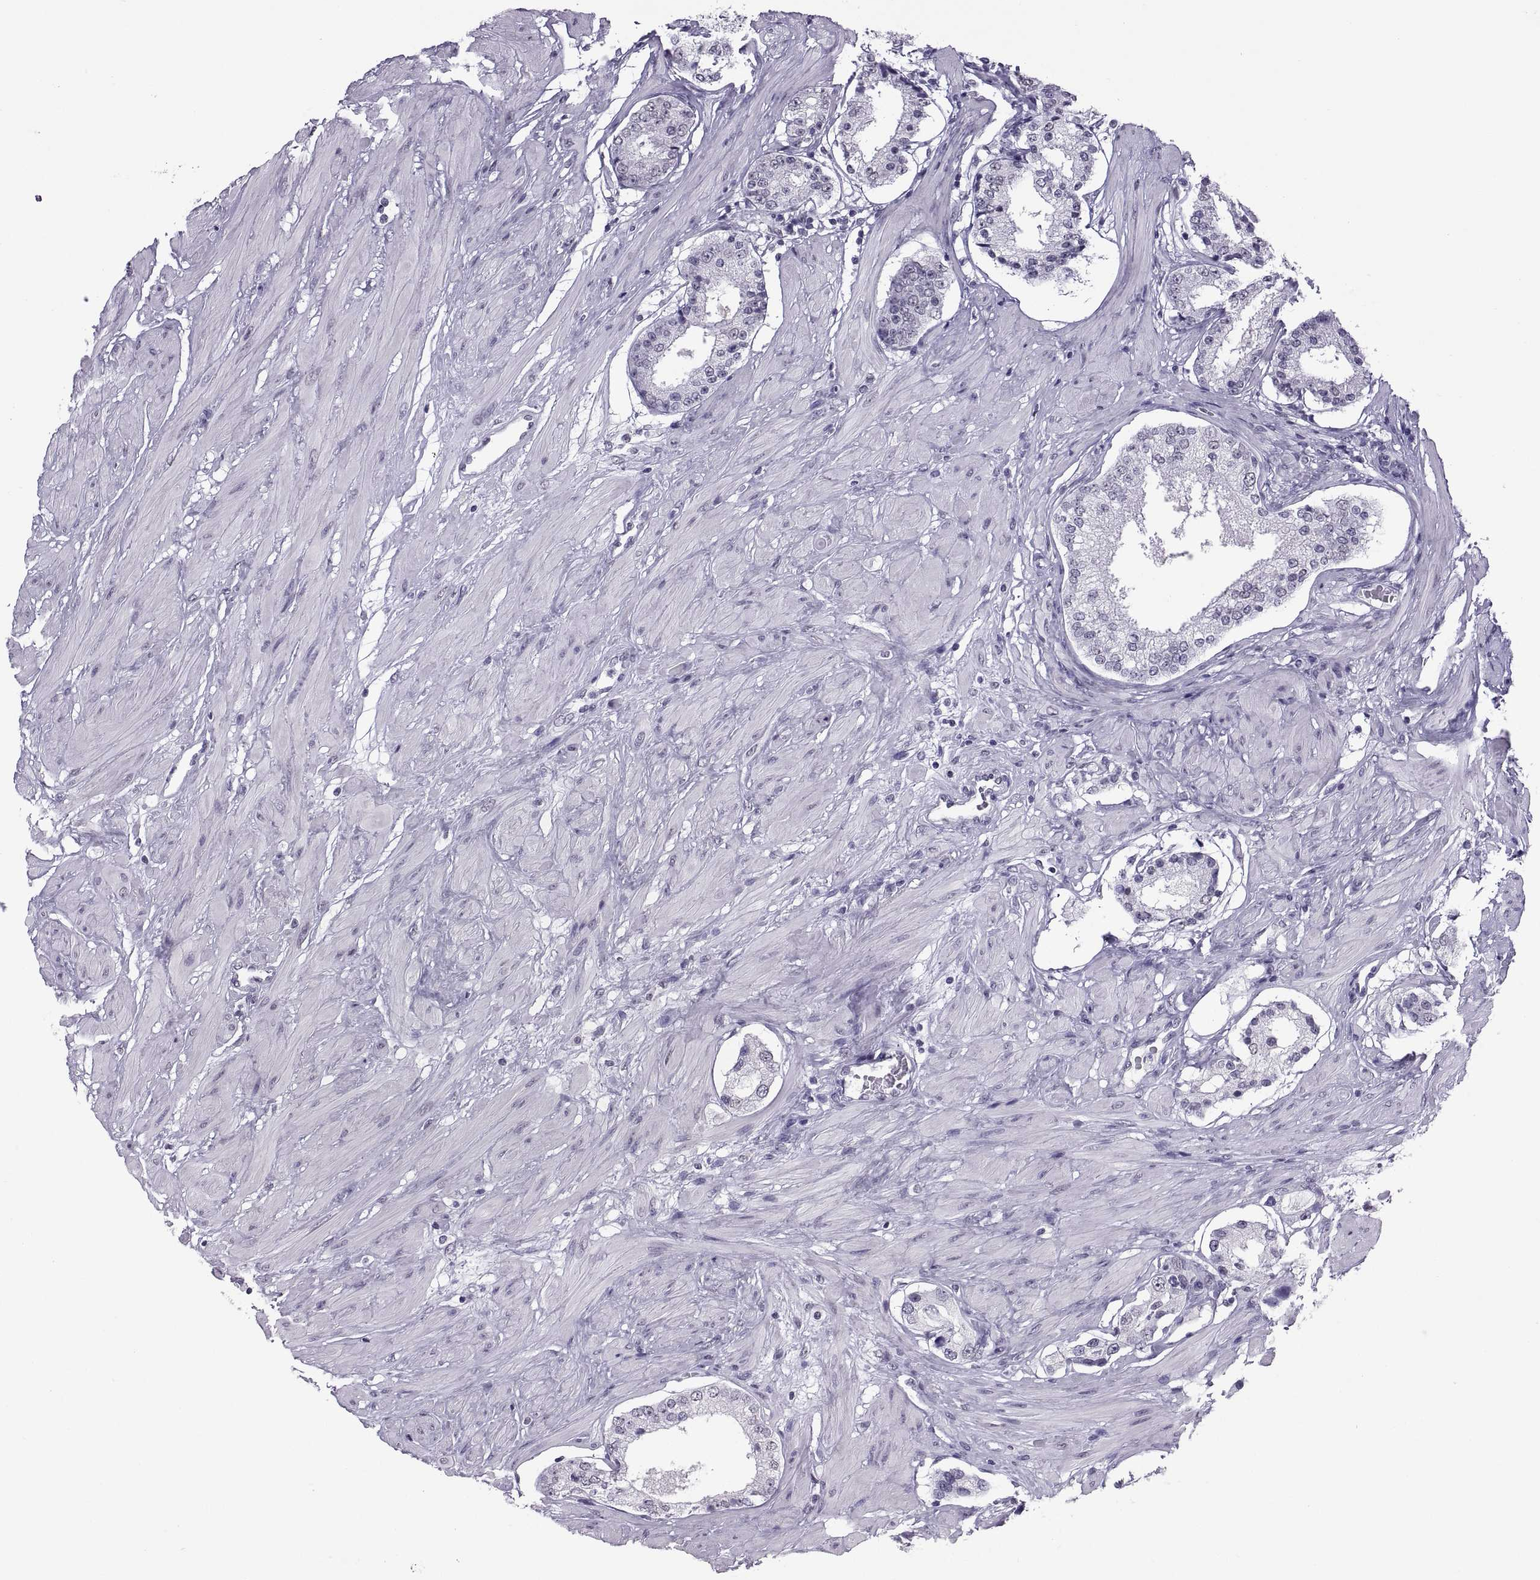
{"staining": {"intensity": "negative", "quantity": "none", "location": "none"}, "tissue": "prostate cancer", "cell_type": "Tumor cells", "image_type": "cancer", "snomed": [{"axis": "morphology", "description": "Adenocarcinoma, Low grade"}, {"axis": "topography", "description": "Prostate"}], "caption": "Tumor cells show no significant positivity in prostate adenocarcinoma (low-grade).", "gene": "CARTPT", "patient": {"sex": "male", "age": 60}}